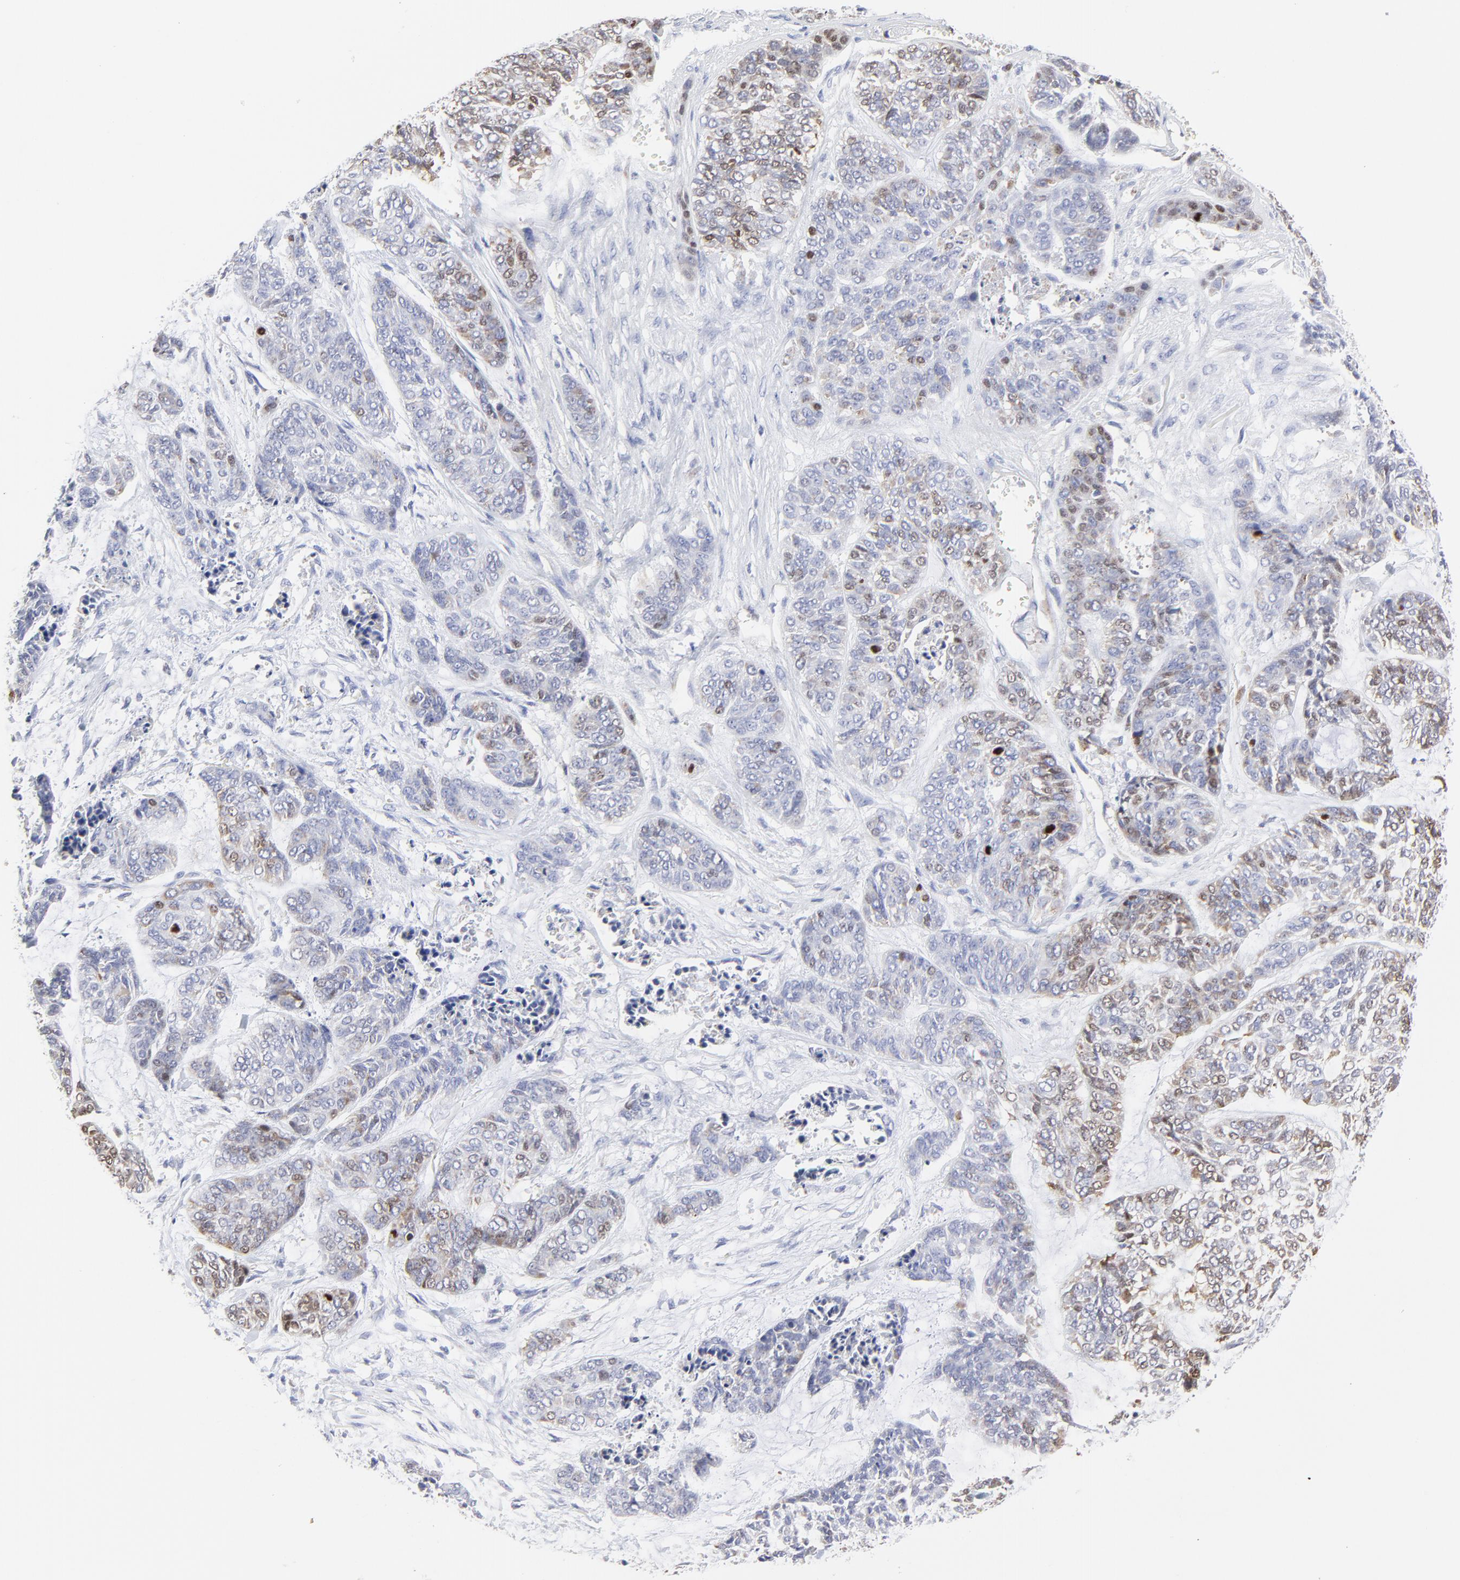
{"staining": {"intensity": "weak", "quantity": "<25%", "location": "cytoplasmic/membranous,nuclear"}, "tissue": "skin cancer", "cell_type": "Tumor cells", "image_type": "cancer", "snomed": [{"axis": "morphology", "description": "Basal cell carcinoma"}, {"axis": "topography", "description": "Skin"}], "caption": "Tumor cells show no significant positivity in skin basal cell carcinoma.", "gene": "NCAPH", "patient": {"sex": "female", "age": 64}}